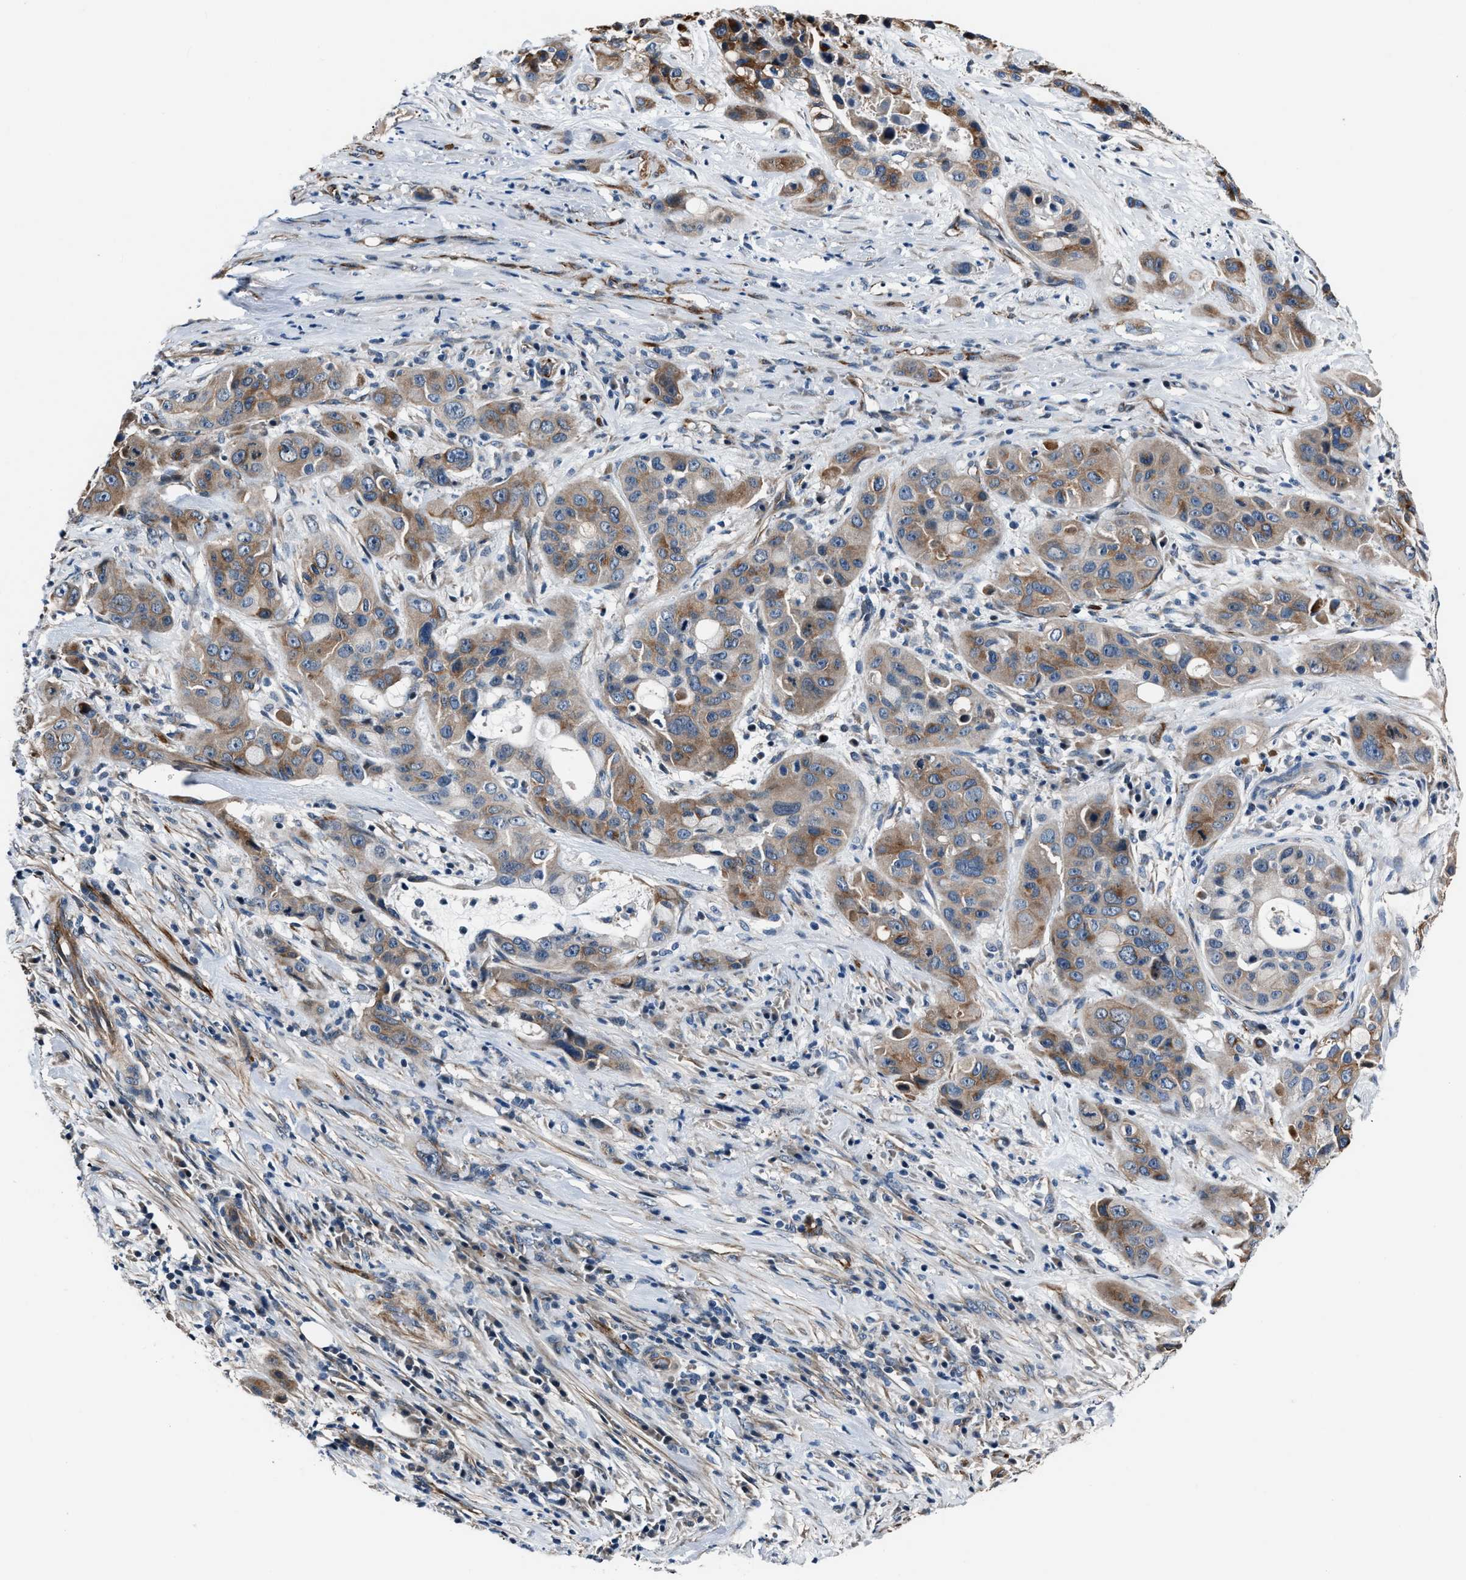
{"staining": {"intensity": "moderate", "quantity": ">75%", "location": "cytoplasmic/membranous"}, "tissue": "pancreatic cancer", "cell_type": "Tumor cells", "image_type": "cancer", "snomed": [{"axis": "morphology", "description": "Adenocarcinoma, NOS"}, {"axis": "topography", "description": "Pancreas"}], "caption": "Moderate cytoplasmic/membranous expression is seen in approximately >75% of tumor cells in pancreatic adenocarcinoma. (DAB (3,3'-diaminobenzidine) = brown stain, brightfield microscopy at high magnification).", "gene": "MPDZ", "patient": {"sex": "male", "age": 53}}